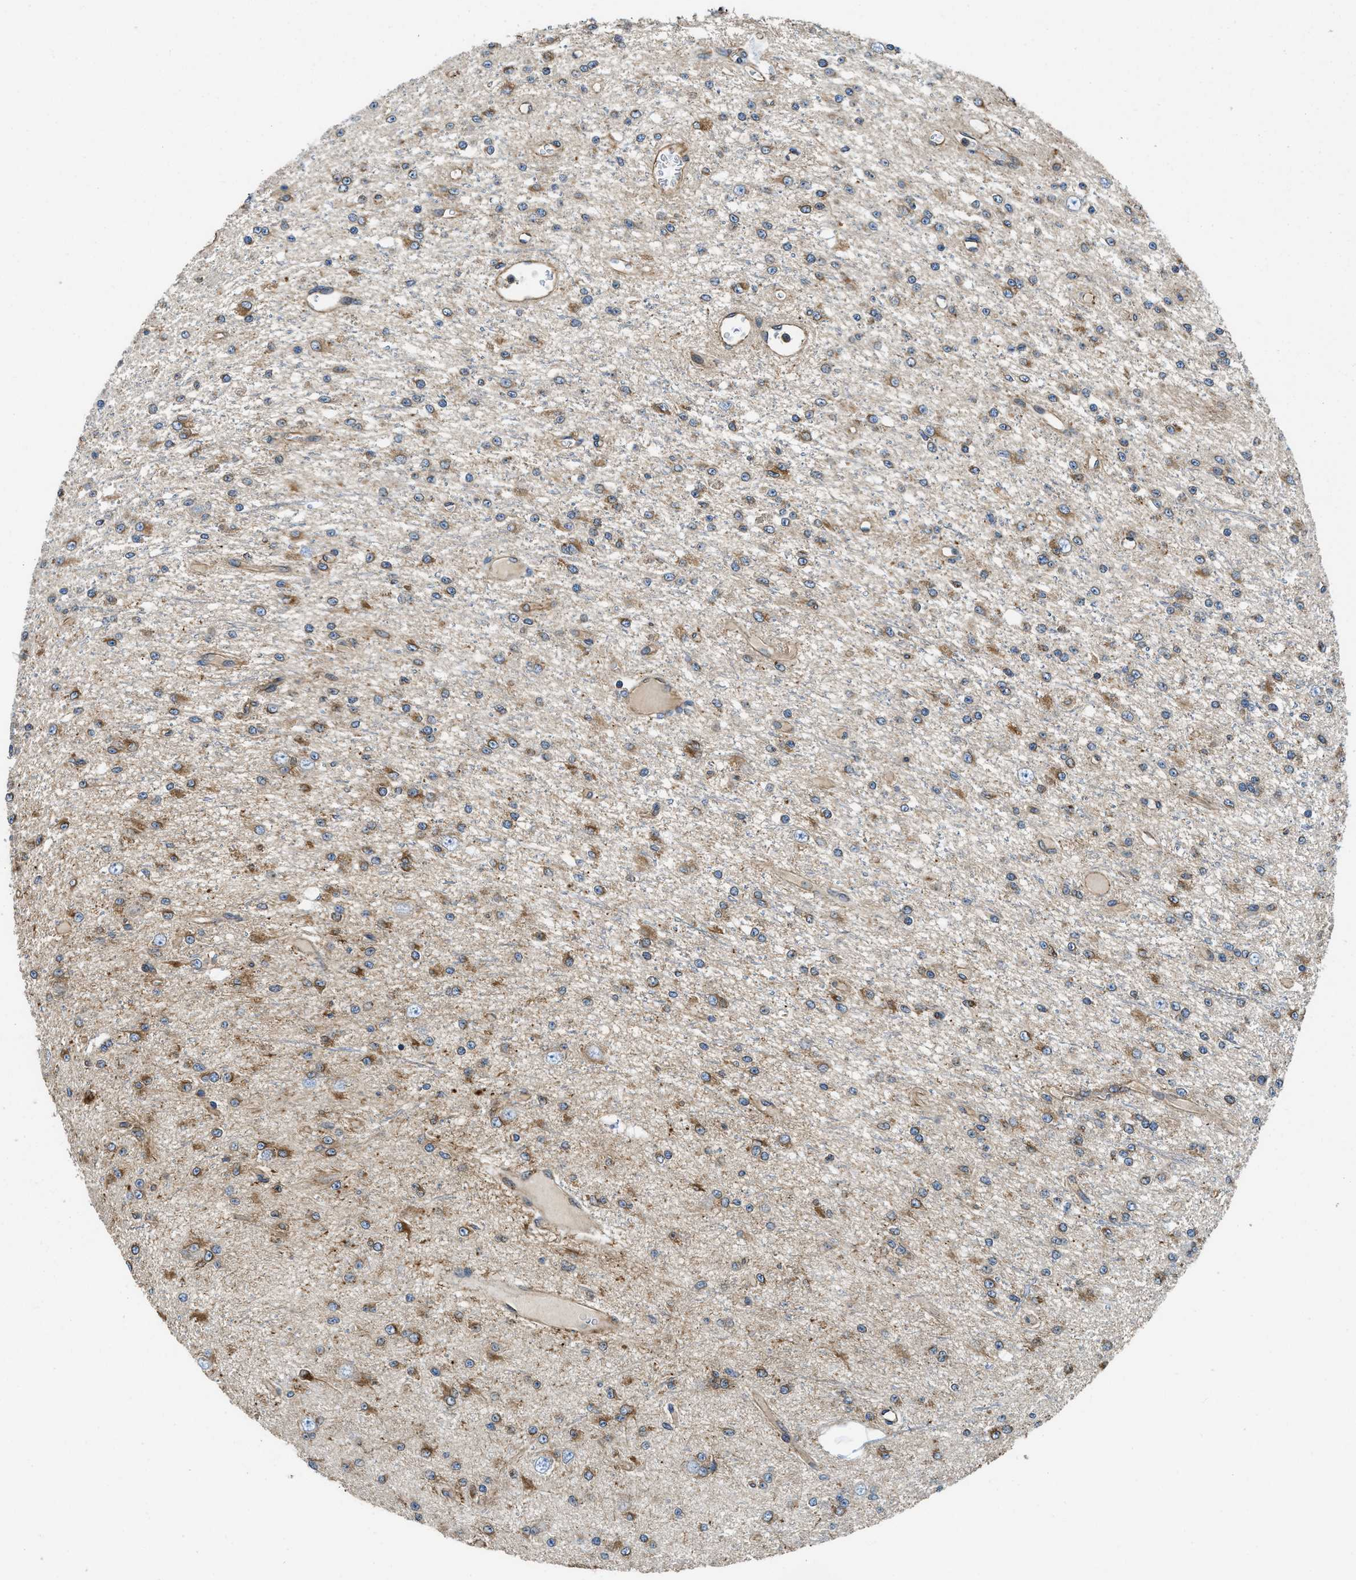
{"staining": {"intensity": "strong", "quantity": ">75%", "location": "cytoplasmic/membranous"}, "tissue": "glioma", "cell_type": "Tumor cells", "image_type": "cancer", "snomed": [{"axis": "morphology", "description": "Glioma, malignant, Low grade"}, {"axis": "topography", "description": "Brain"}], "caption": "A photomicrograph of human low-grade glioma (malignant) stained for a protein displays strong cytoplasmic/membranous brown staining in tumor cells.", "gene": "HSD17B12", "patient": {"sex": "male", "age": 38}}